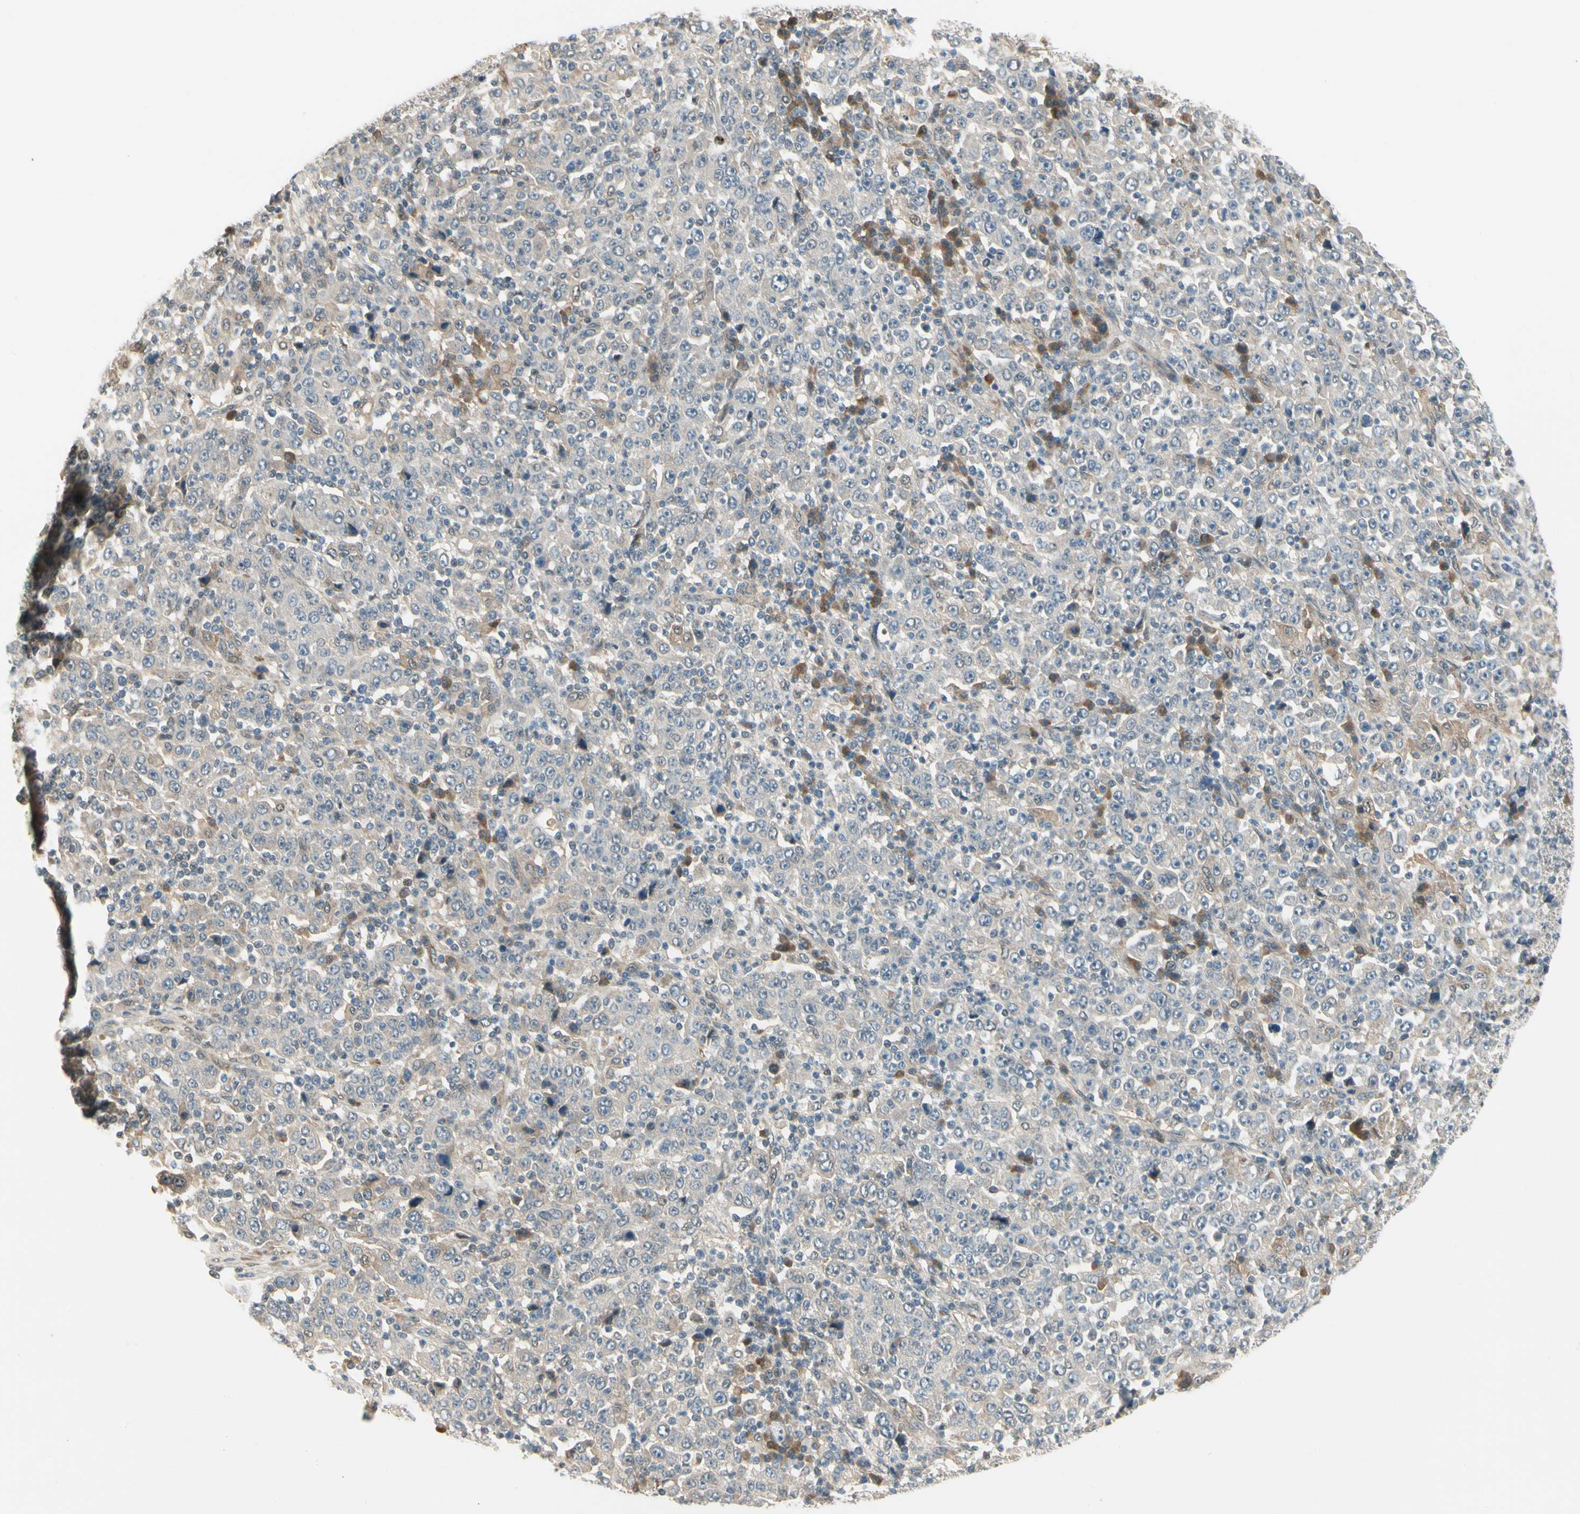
{"staining": {"intensity": "weak", "quantity": "25%-75%", "location": "cytoplasmic/membranous"}, "tissue": "stomach cancer", "cell_type": "Tumor cells", "image_type": "cancer", "snomed": [{"axis": "morphology", "description": "Normal tissue, NOS"}, {"axis": "morphology", "description": "Adenocarcinoma, NOS"}, {"axis": "topography", "description": "Stomach, upper"}, {"axis": "topography", "description": "Stomach"}], "caption": "DAB (3,3'-diaminobenzidine) immunohistochemical staining of stomach adenocarcinoma shows weak cytoplasmic/membranous protein expression in about 25%-75% of tumor cells. (Brightfield microscopy of DAB IHC at high magnification).", "gene": "EPHB3", "patient": {"sex": "male", "age": 59}}